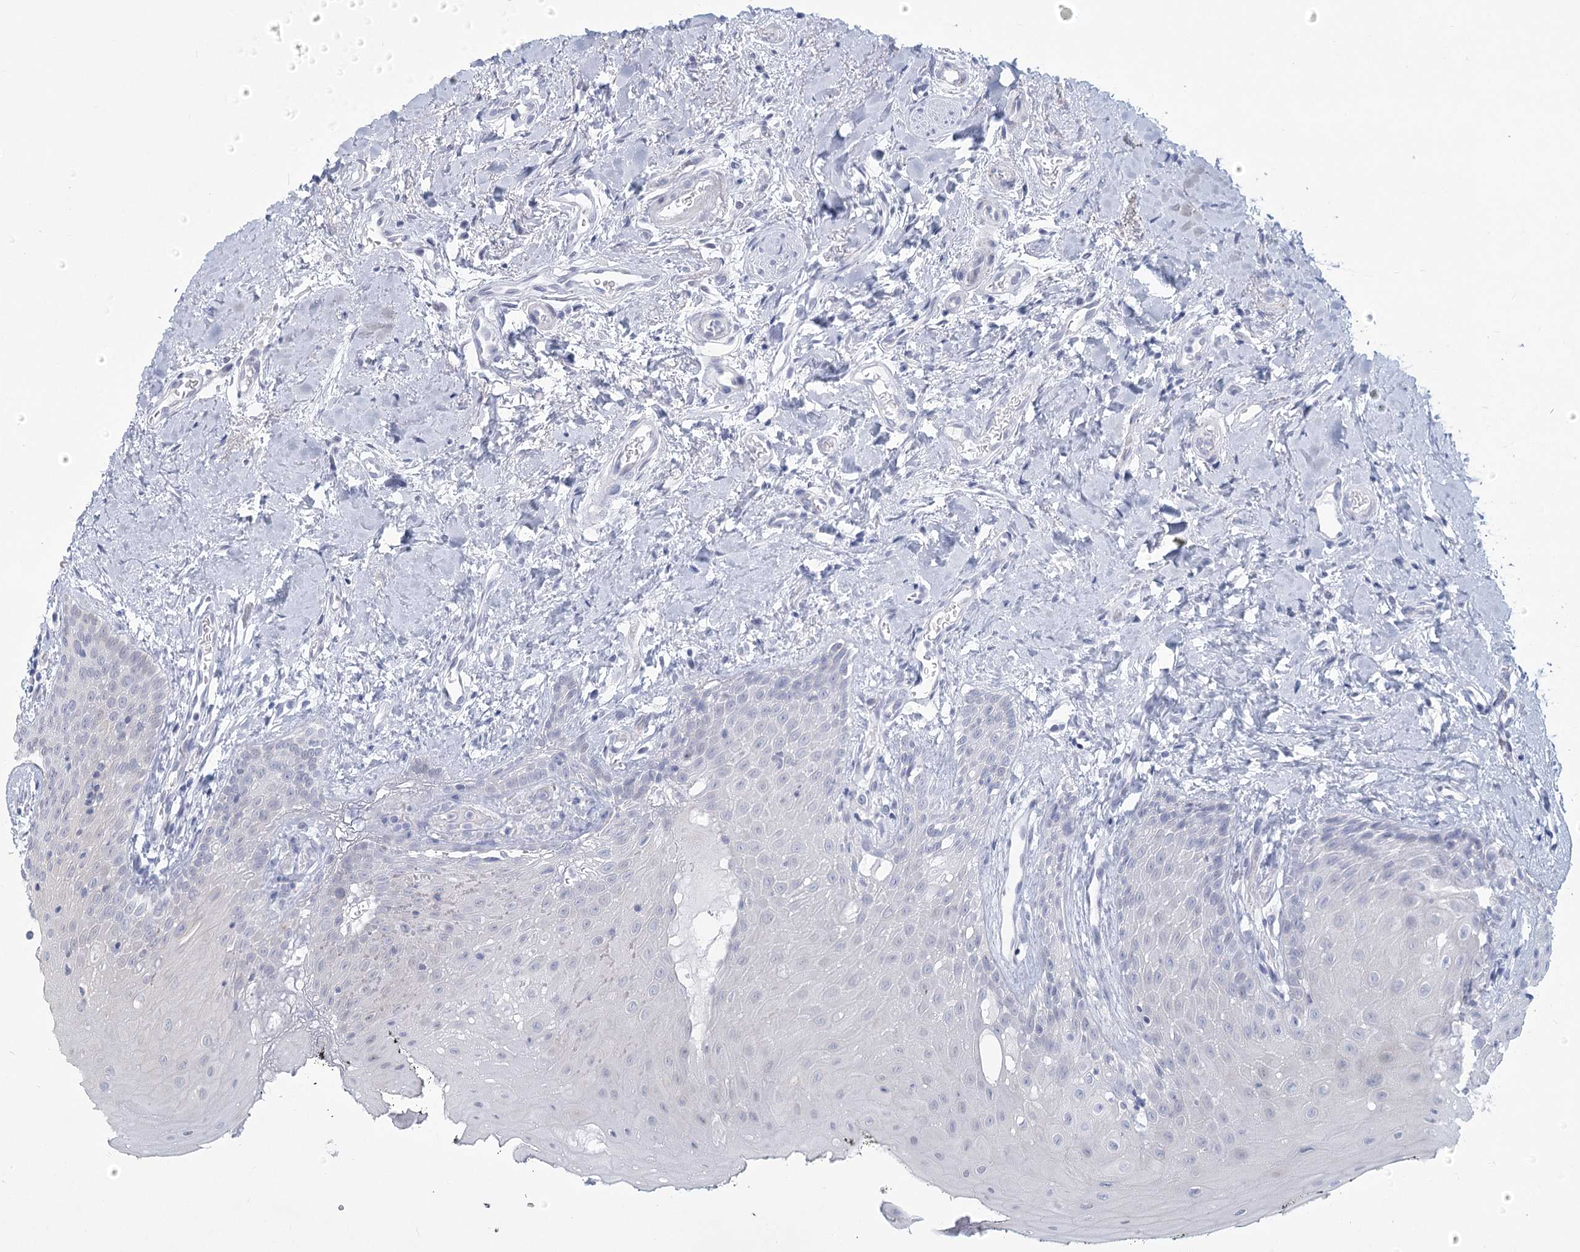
{"staining": {"intensity": "negative", "quantity": "none", "location": "none"}, "tissue": "oral mucosa", "cell_type": "Squamous epithelial cells", "image_type": "normal", "snomed": [{"axis": "morphology", "description": "Normal tissue, NOS"}, {"axis": "topography", "description": "Oral tissue"}], "caption": "High power microscopy micrograph of an immunohistochemistry (IHC) image of normal oral mucosa, revealing no significant positivity in squamous epithelial cells. Brightfield microscopy of immunohistochemistry (IHC) stained with DAB (brown) and hematoxylin (blue), captured at high magnification.", "gene": "CIB4", "patient": {"sex": "male", "age": 74}}